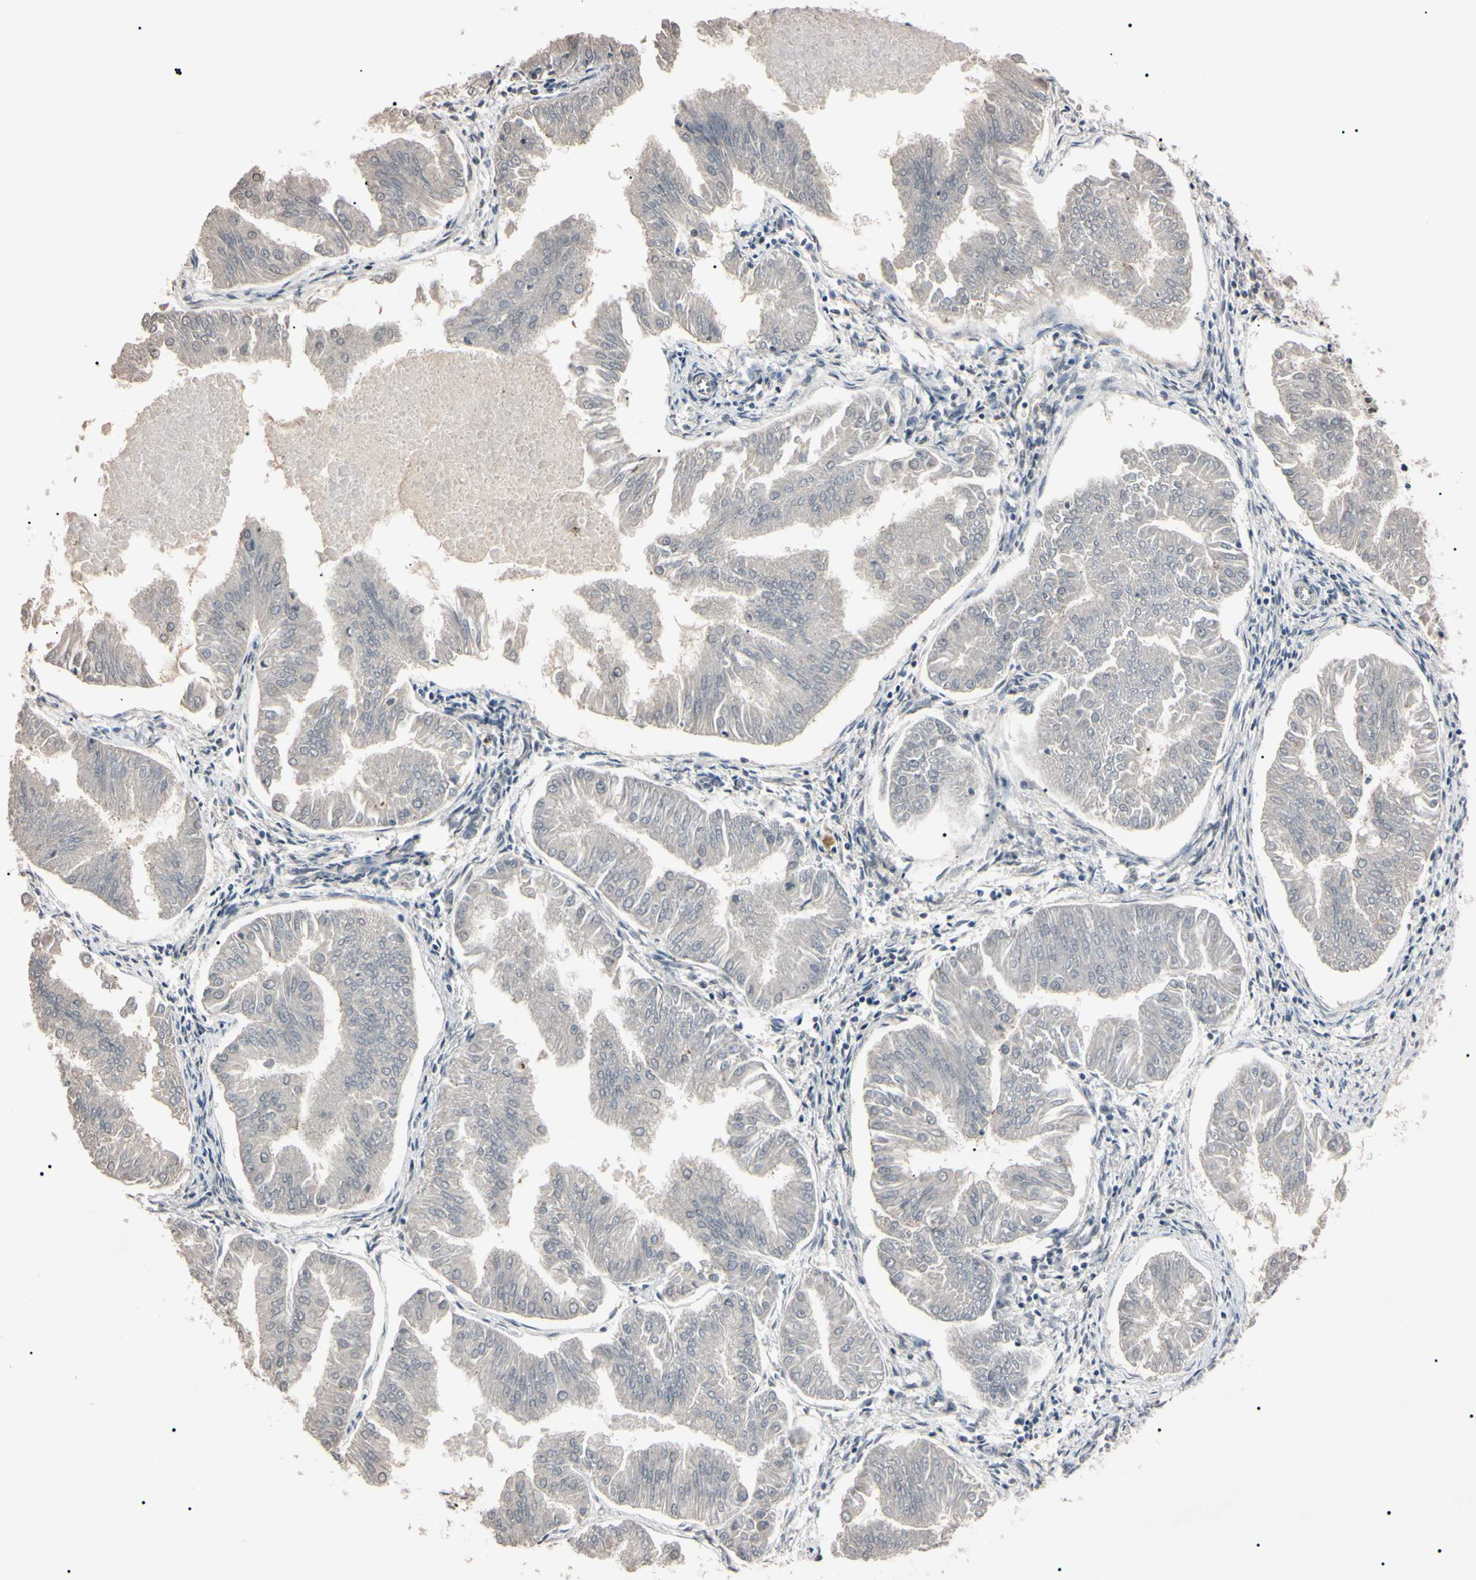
{"staining": {"intensity": "negative", "quantity": "none", "location": "none"}, "tissue": "endometrial cancer", "cell_type": "Tumor cells", "image_type": "cancer", "snomed": [{"axis": "morphology", "description": "Adenocarcinoma, NOS"}, {"axis": "topography", "description": "Endometrium"}], "caption": "The immunohistochemistry (IHC) micrograph has no significant staining in tumor cells of adenocarcinoma (endometrial) tissue.", "gene": "YY1", "patient": {"sex": "female", "age": 53}}